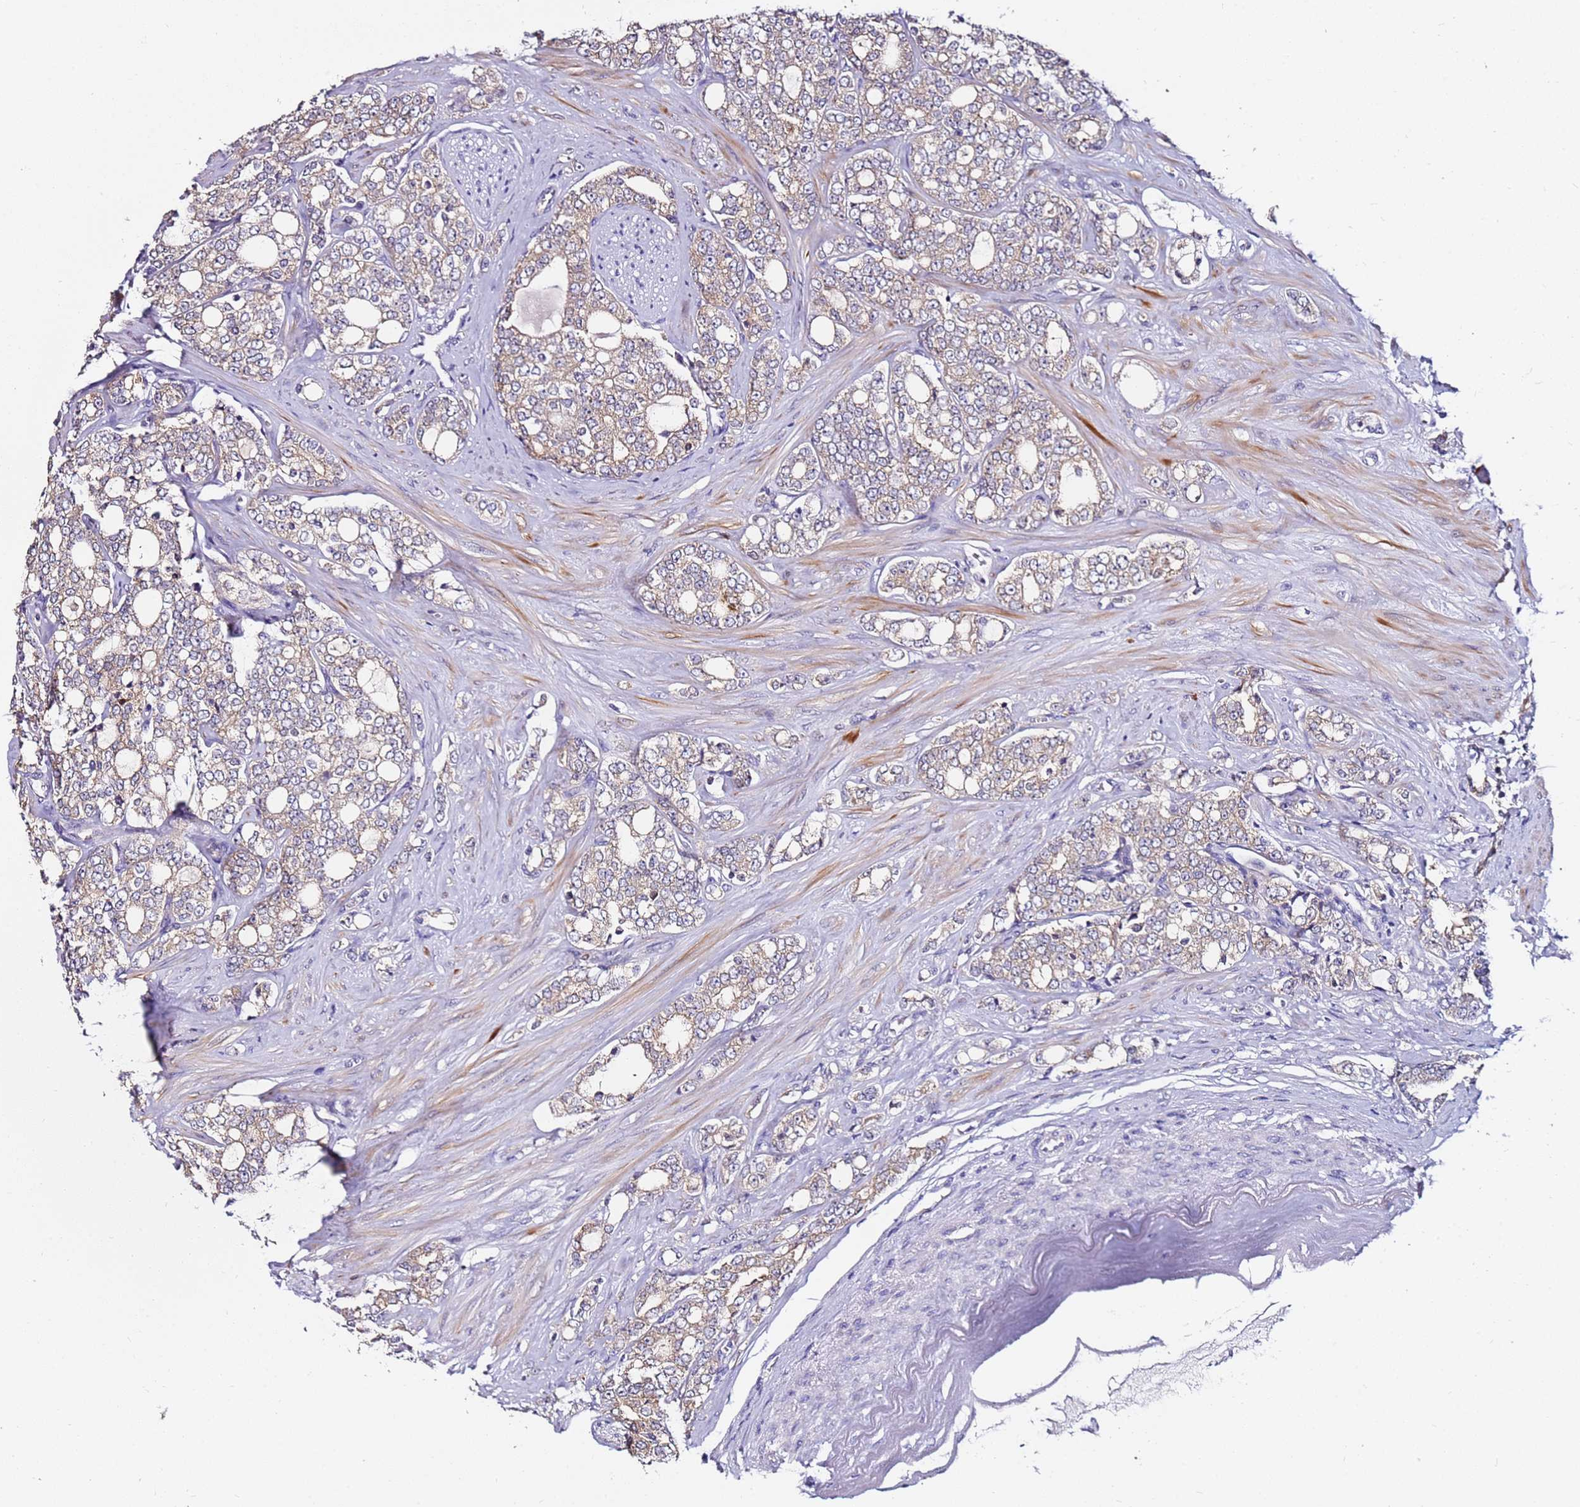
{"staining": {"intensity": "weak", "quantity": "25%-75%", "location": "cytoplasmic/membranous"}, "tissue": "prostate cancer", "cell_type": "Tumor cells", "image_type": "cancer", "snomed": [{"axis": "morphology", "description": "Adenocarcinoma, High grade"}, {"axis": "topography", "description": "Prostate"}], "caption": "The histopathology image shows immunohistochemical staining of prostate adenocarcinoma (high-grade). There is weak cytoplasmic/membranous staining is identified in approximately 25%-75% of tumor cells.", "gene": "SRRM5", "patient": {"sex": "male", "age": 64}}